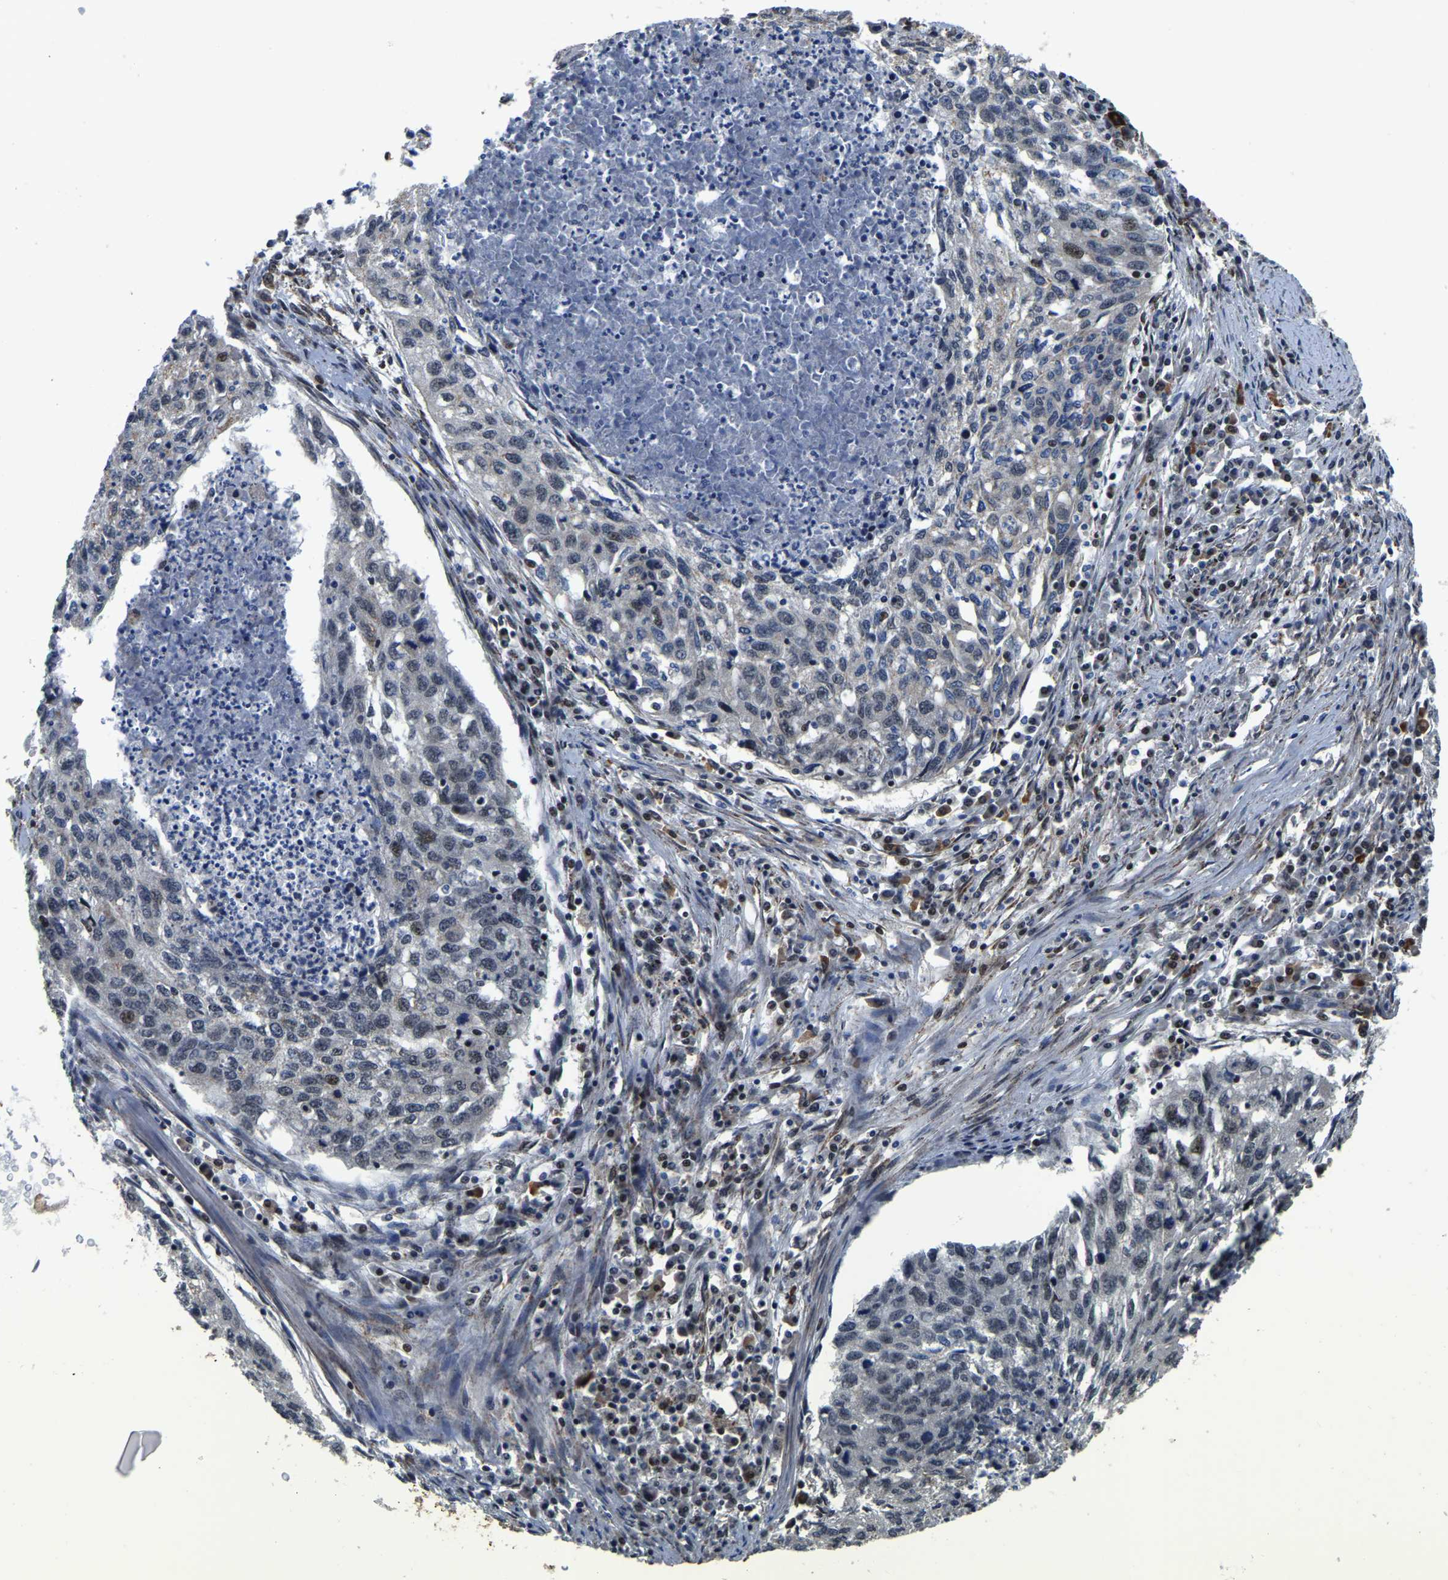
{"staining": {"intensity": "weak", "quantity": "<25%", "location": "nuclear"}, "tissue": "lung cancer", "cell_type": "Tumor cells", "image_type": "cancer", "snomed": [{"axis": "morphology", "description": "Squamous cell carcinoma, NOS"}, {"axis": "topography", "description": "Lung"}], "caption": "DAB (3,3'-diaminobenzidine) immunohistochemical staining of lung cancer (squamous cell carcinoma) reveals no significant staining in tumor cells.", "gene": "CIAO1", "patient": {"sex": "female", "age": 63}}